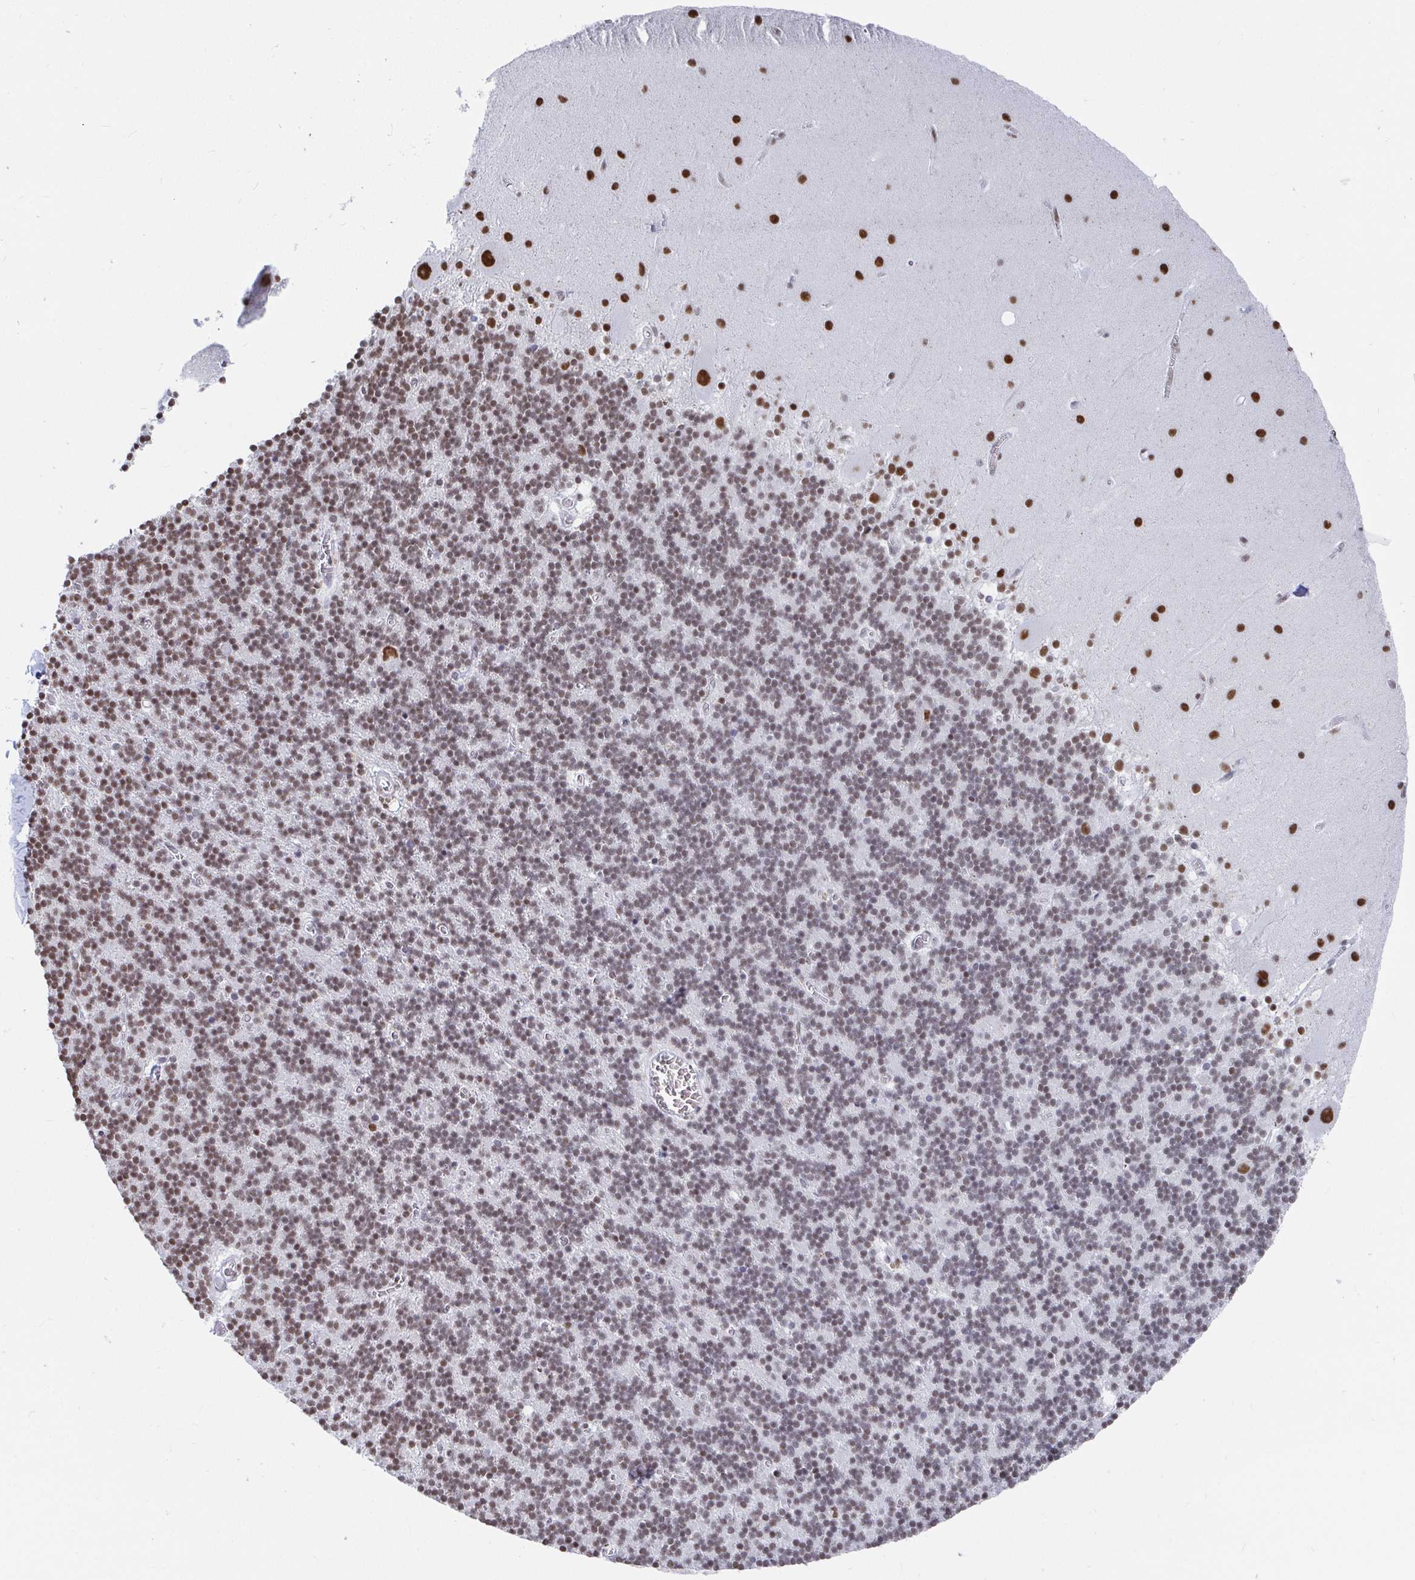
{"staining": {"intensity": "moderate", "quantity": ">75%", "location": "nuclear"}, "tissue": "cerebellum", "cell_type": "Cells in granular layer", "image_type": "normal", "snomed": [{"axis": "morphology", "description": "Normal tissue, NOS"}, {"axis": "topography", "description": "Cerebellum"}], "caption": "A brown stain labels moderate nuclear positivity of a protein in cells in granular layer of benign human cerebellum. (DAB (3,3'-diaminobenzidine) IHC, brown staining for protein, blue staining for nuclei).", "gene": "SIRT7", "patient": {"sex": "male", "age": 70}}